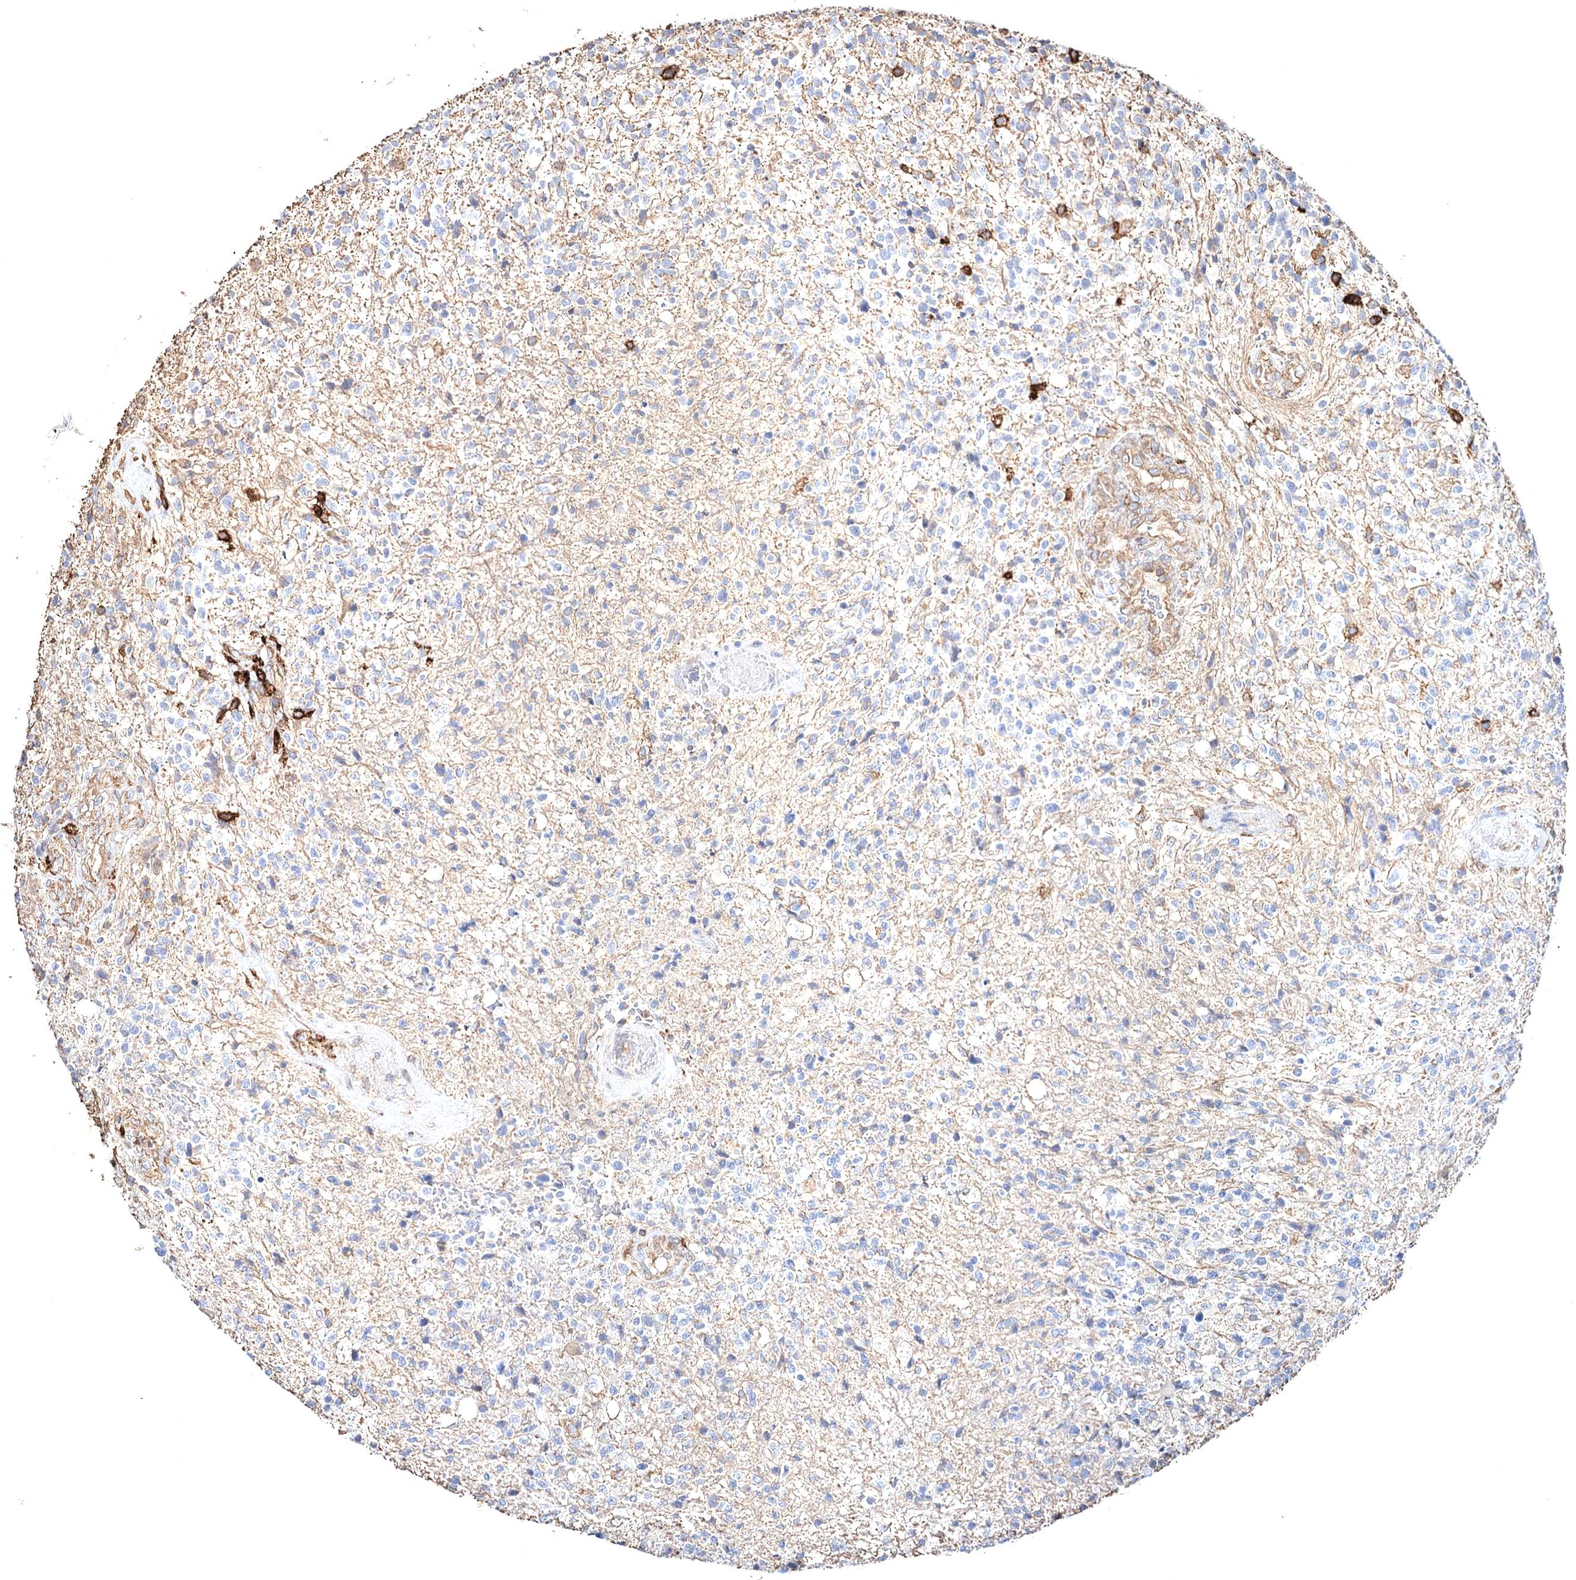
{"staining": {"intensity": "negative", "quantity": "none", "location": "none"}, "tissue": "glioma", "cell_type": "Tumor cells", "image_type": "cancer", "snomed": [{"axis": "morphology", "description": "Glioma, malignant, High grade"}, {"axis": "topography", "description": "Brain"}], "caption": "DAB immunohistochemical staining of glioma exhibits no significant staining in tumor cells.", "gene": "CLEC4M", "patient": {"sex": "male", "age": 56}}